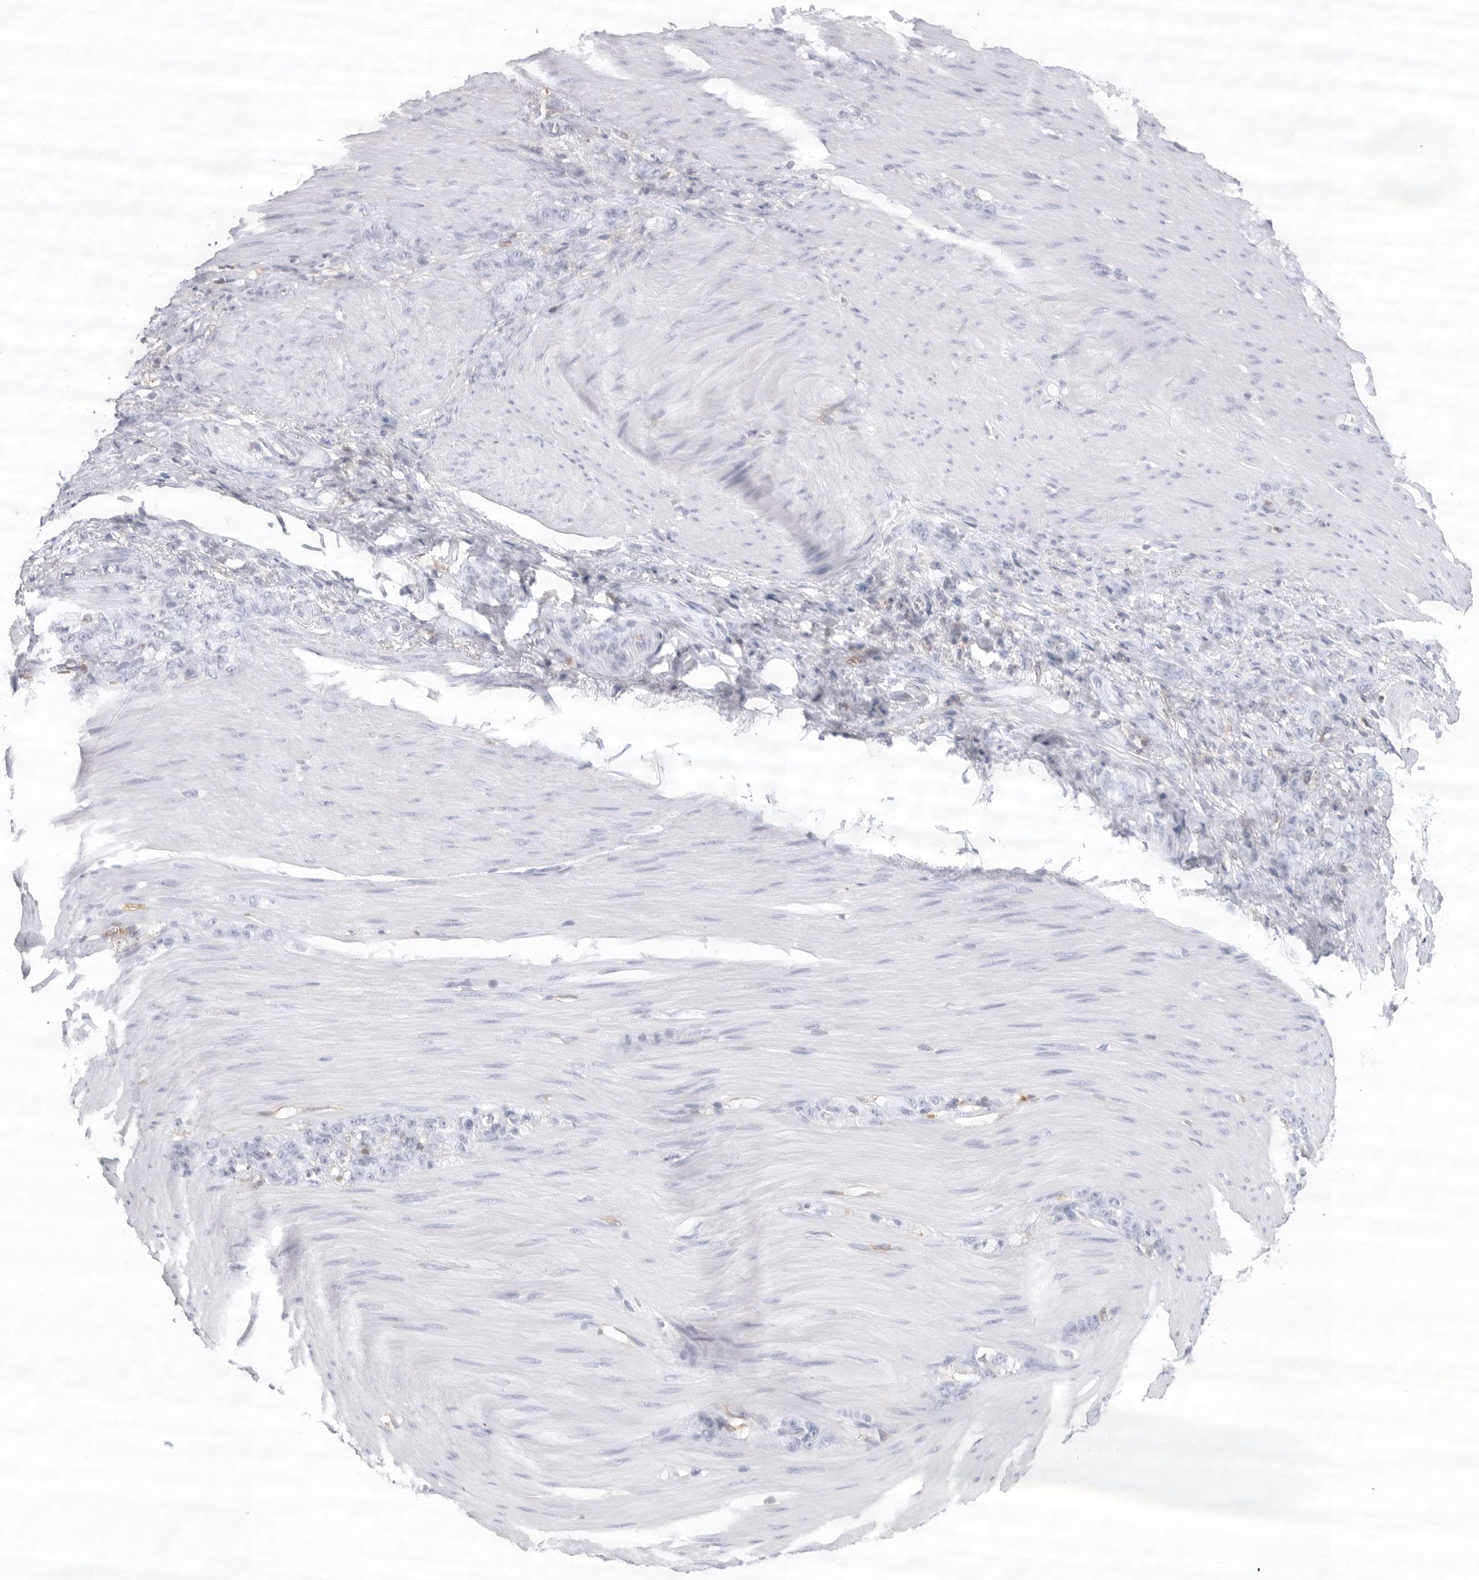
{"staining": {"intensity": "negative", "quantity": "none", "location": "none"}, "tissue": "stomach cancer", "cell_type": "Tumor cells", "image_type": "cancer", "snomed": [{"axis": "morphology", "description": "Normal tissue, NOS"}, {"axis": "morphology", "description": "Adenocarcinoma, NOS"}, {"axis": "topography", "description": "Stomach"}], "caption": "Stomach cancer (adenocarcinoma) was stained to show a protein in brown. There is no significant expression in tumor cells. (DAB IHC visualized using brightfield microscopy, high magnification).", "gene": "FMNL1", "patient": {"sex": "male", "age": 82}}